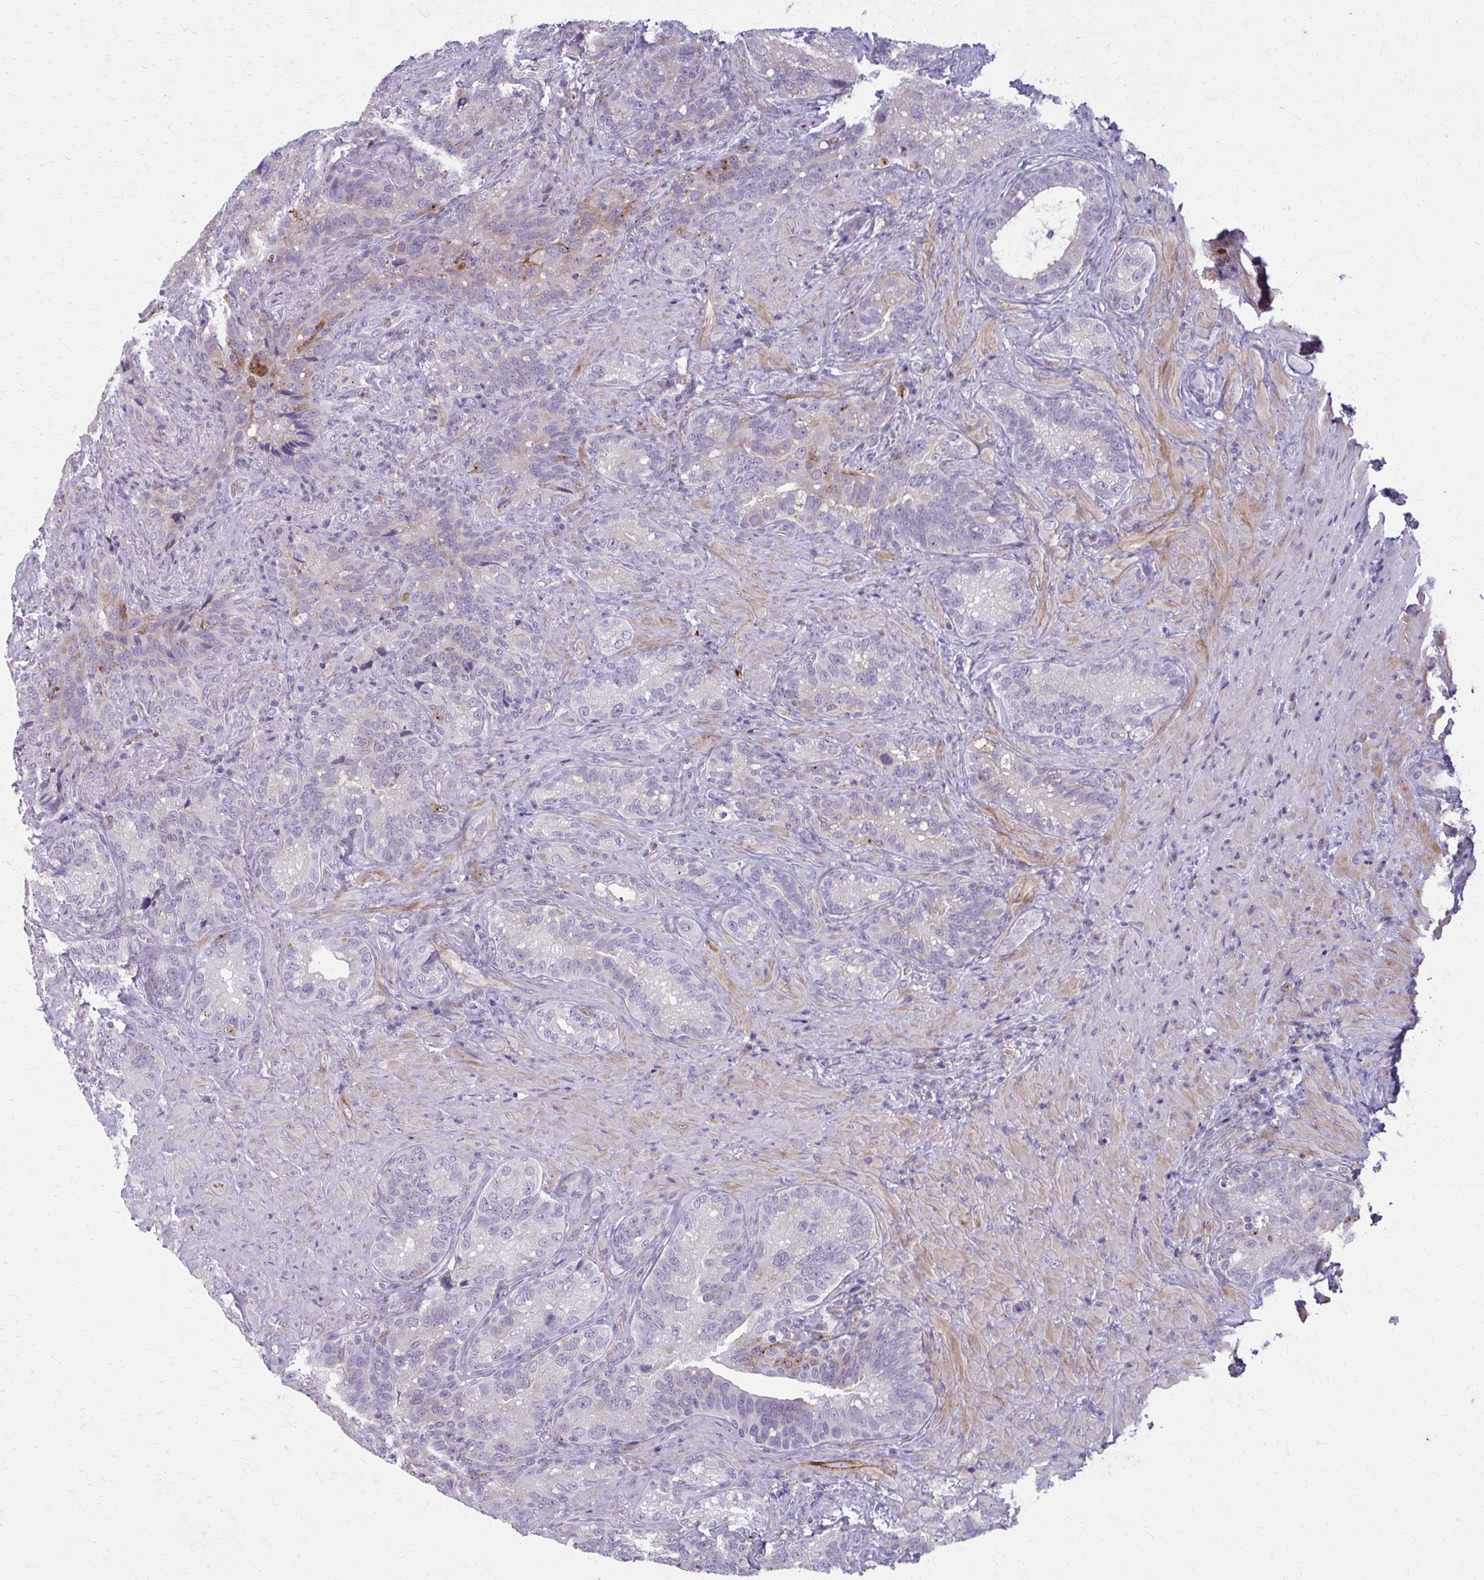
{"staining": {"intensity": "weak", "quantity": "<25%", "location": "cytoplasmic/membranous"}, "tissue": "seminal vesicle", "cell_type": "Glandular cells", "image_type": "normal", "snomed": [{"axis": "morphology", "description": "Normal tissue, NOS"}, {"axis": "topography", "description": "Seminal veicle"}], "caption": "Immunohistochemistry (IHC) micrograph of normal human seminal vesicle stained for a protein (brown), which displays no staining in glandular cells.", "gene": "CARD9", "patient": {"sex": "male", "age": 68}}